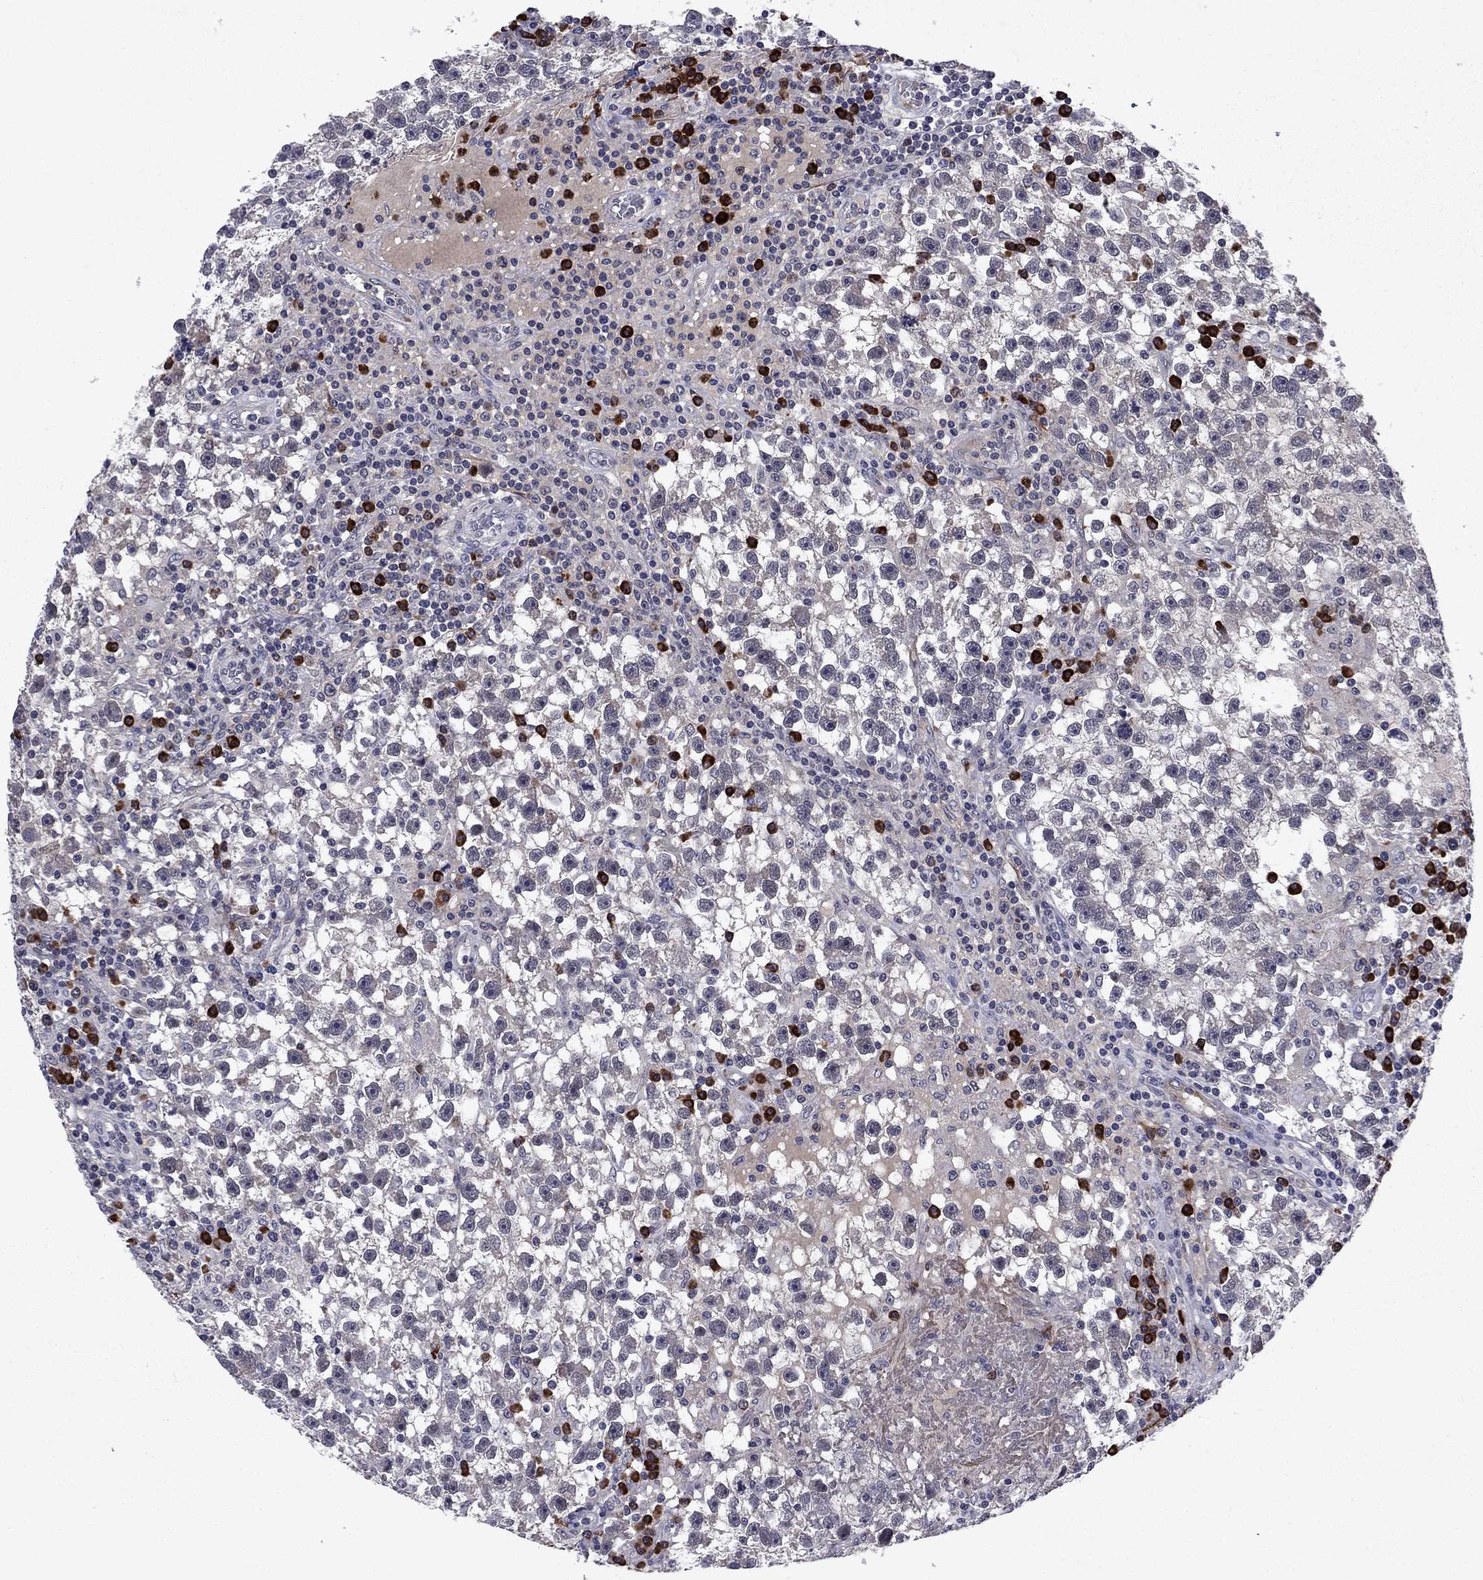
{"staining": {"intensity": "negative", "quantity": "none", "location": "none"}, "tissue": "testis cancer", "cell_type": "Tumor cells", "image_type": "cancer", "snomed": [{"axis": "morphology", "description": "Seminoma, NOS"}, {"axis": "topography", "description": "Testis"}], "caption": "The immunohistochemistry photomicrograph has no significant expression in tumor cells of seminoma (testis) tissue.", "gene": "ECM1", "patient": {"sex": "male", "age": 47}}